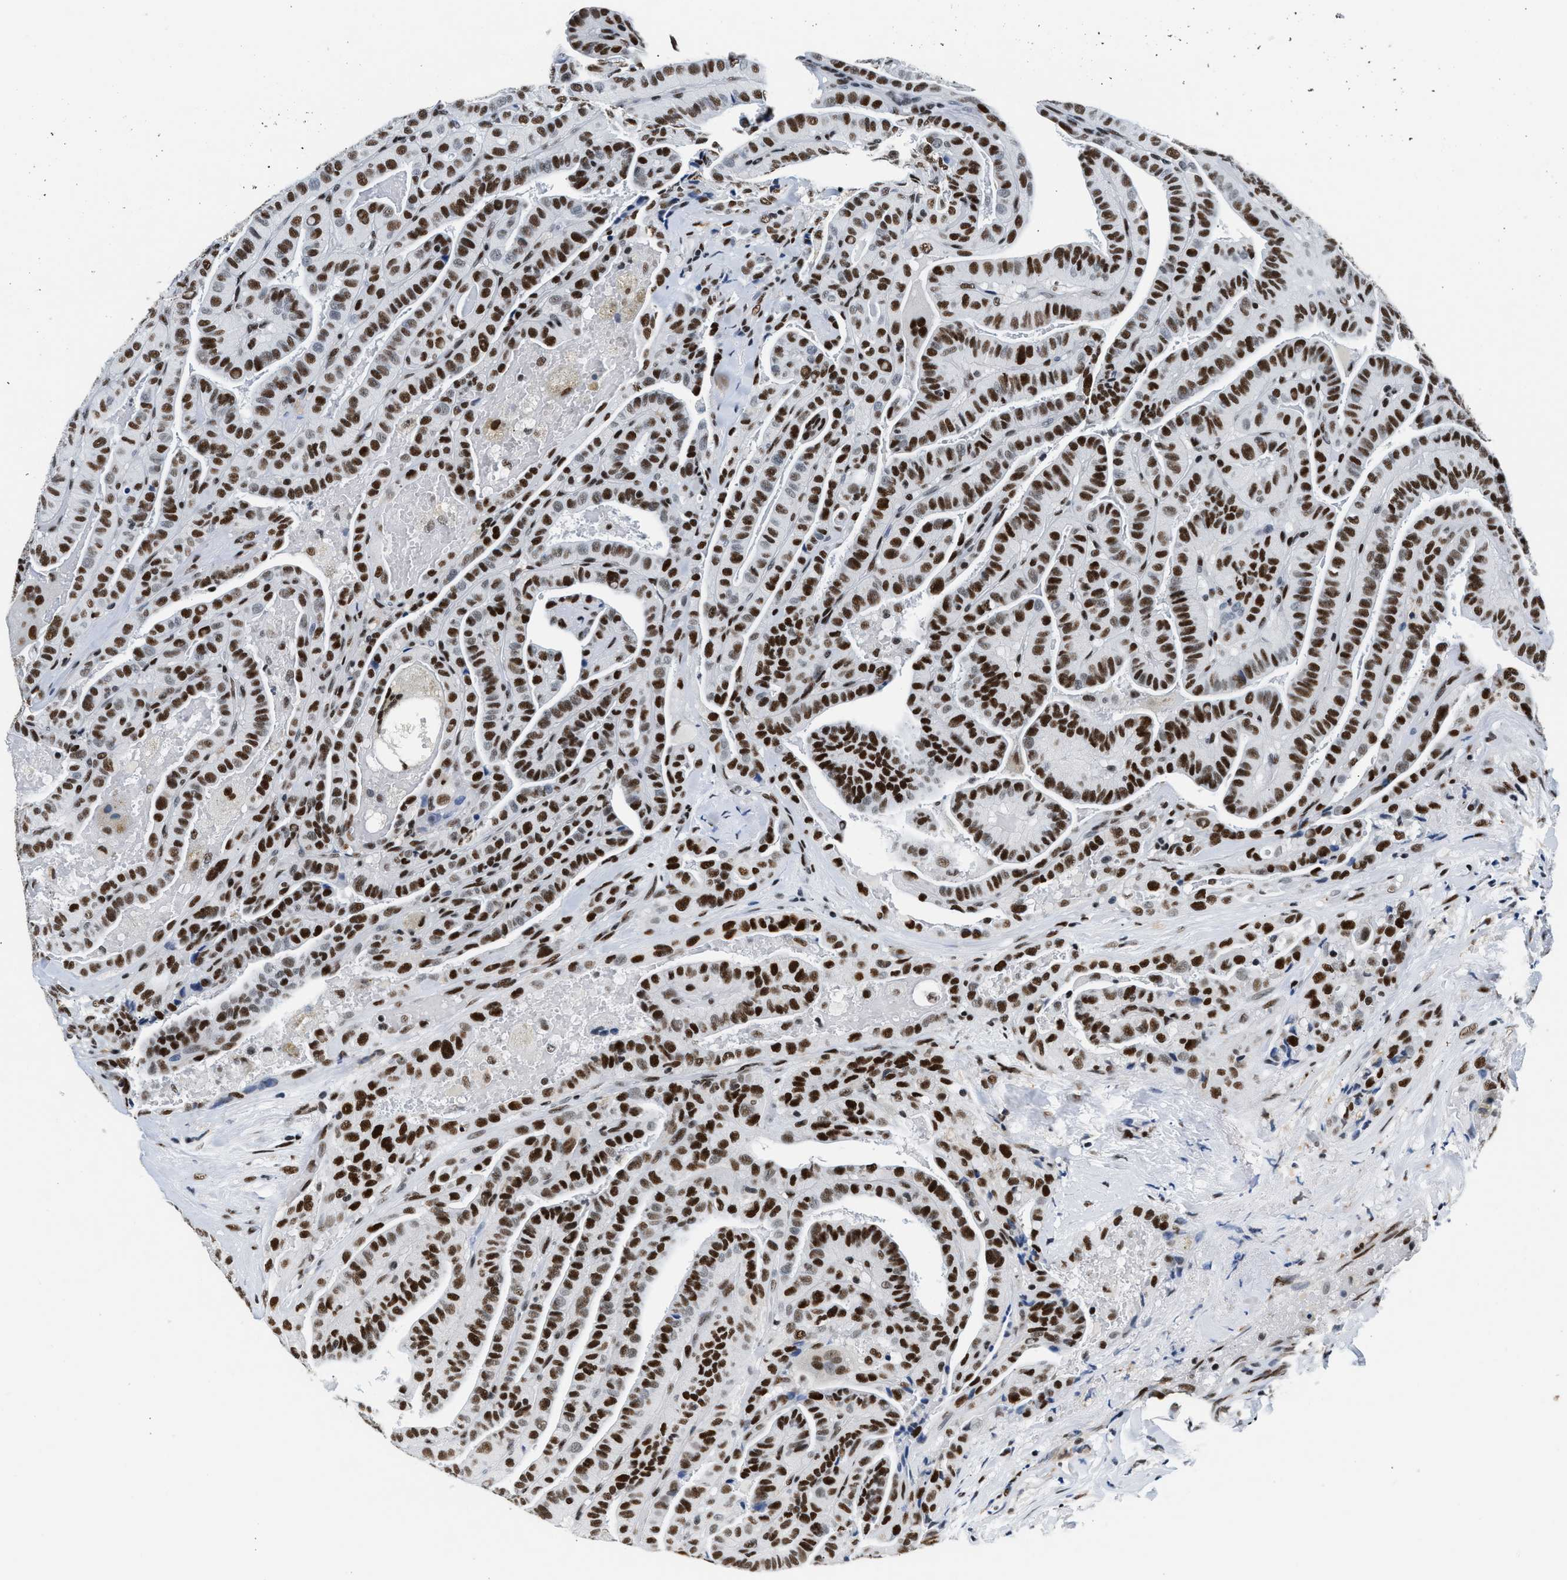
{"staining": {"intensity": "strong", "quantity": ">75%", "location": "nuclear"}, "tissue": "thyroid cancer", "cell_type": "Tumor cells", "image_type": "cancer", "snomed": [{"axis": "morphology", "description": "Papillary adenocarcinoma, NOS"}, {"axis": "topography", "description": "Thyroid gland"}], "caption": "Tumor cells demonstrate strong nuclear expression in about >75% of cells in thyroid papillary adenocarcinoma. The protein is stained brown, and the nuclei are stained in blue (DAB (3,3'-diaminobenzidine) IHC with brightfield microscopy, high magnification).", "gene": "RAD50", "patient": {"sex": "male", "age": 77}}